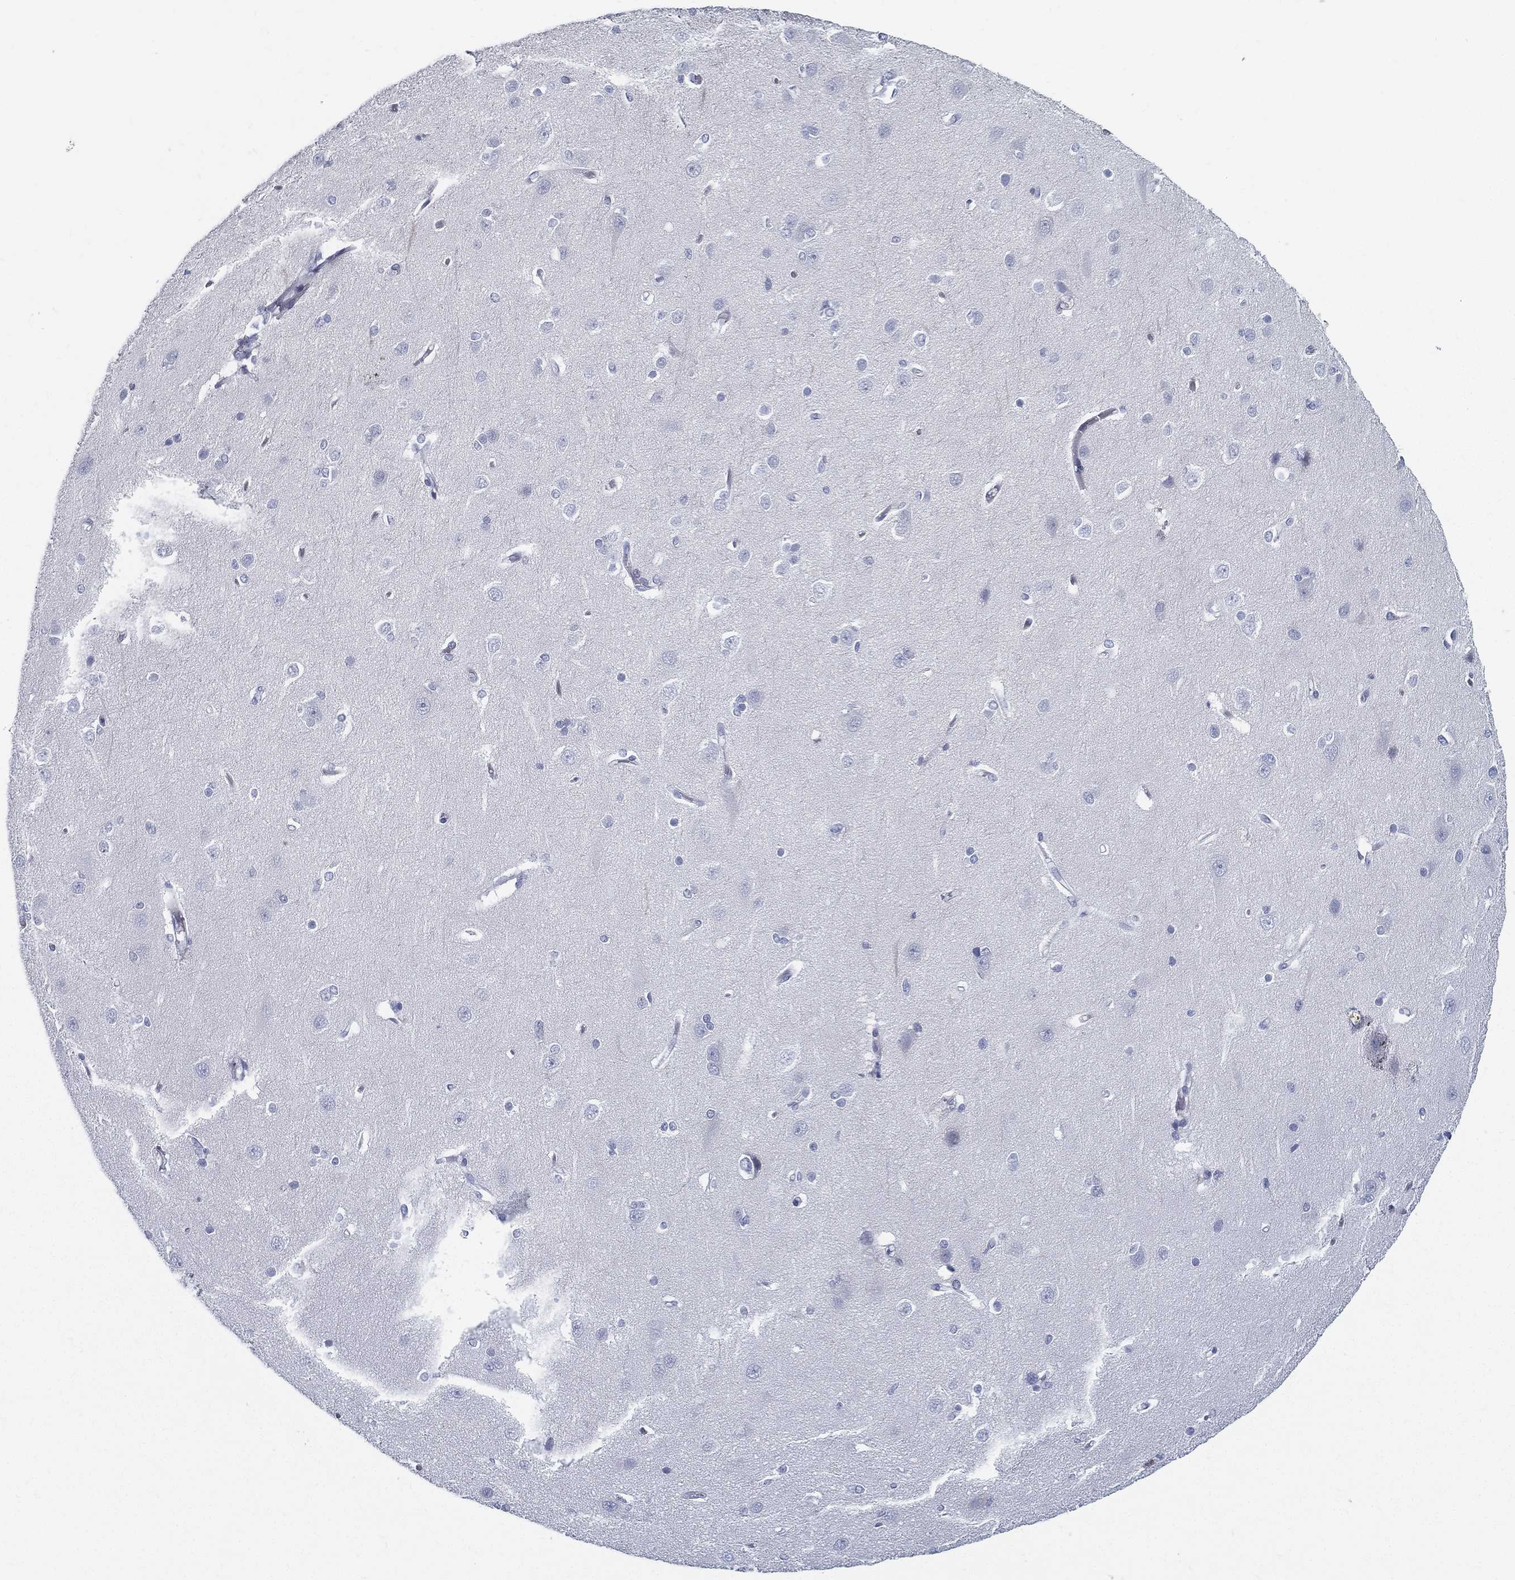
{"staining": {"intensity": "negative", "quantity": "none", "location": "none"}, "tissue": "cerebral cortex", "cell_type": "Endothelial cells", "image_type": "normal", "snomed": [{"axis": "morphology", "description": "Normal tissue, NOS"}, {"axis": "topography", "description": "Cerebral cortex"}], "caption": "DAB immunohistochemical staining of unremarkable human cerebral cortex shows no significant positivity in endothelial cells. Brightfield microscopy of immunohistochemistry (IHC) stained with DAB (3,3'-diaminobenzidine) (brown) and hematoxylin (blue), captured at high magnification.", "gene": "SPPL2C", "patient": {"sex": "male", "age": 37}}